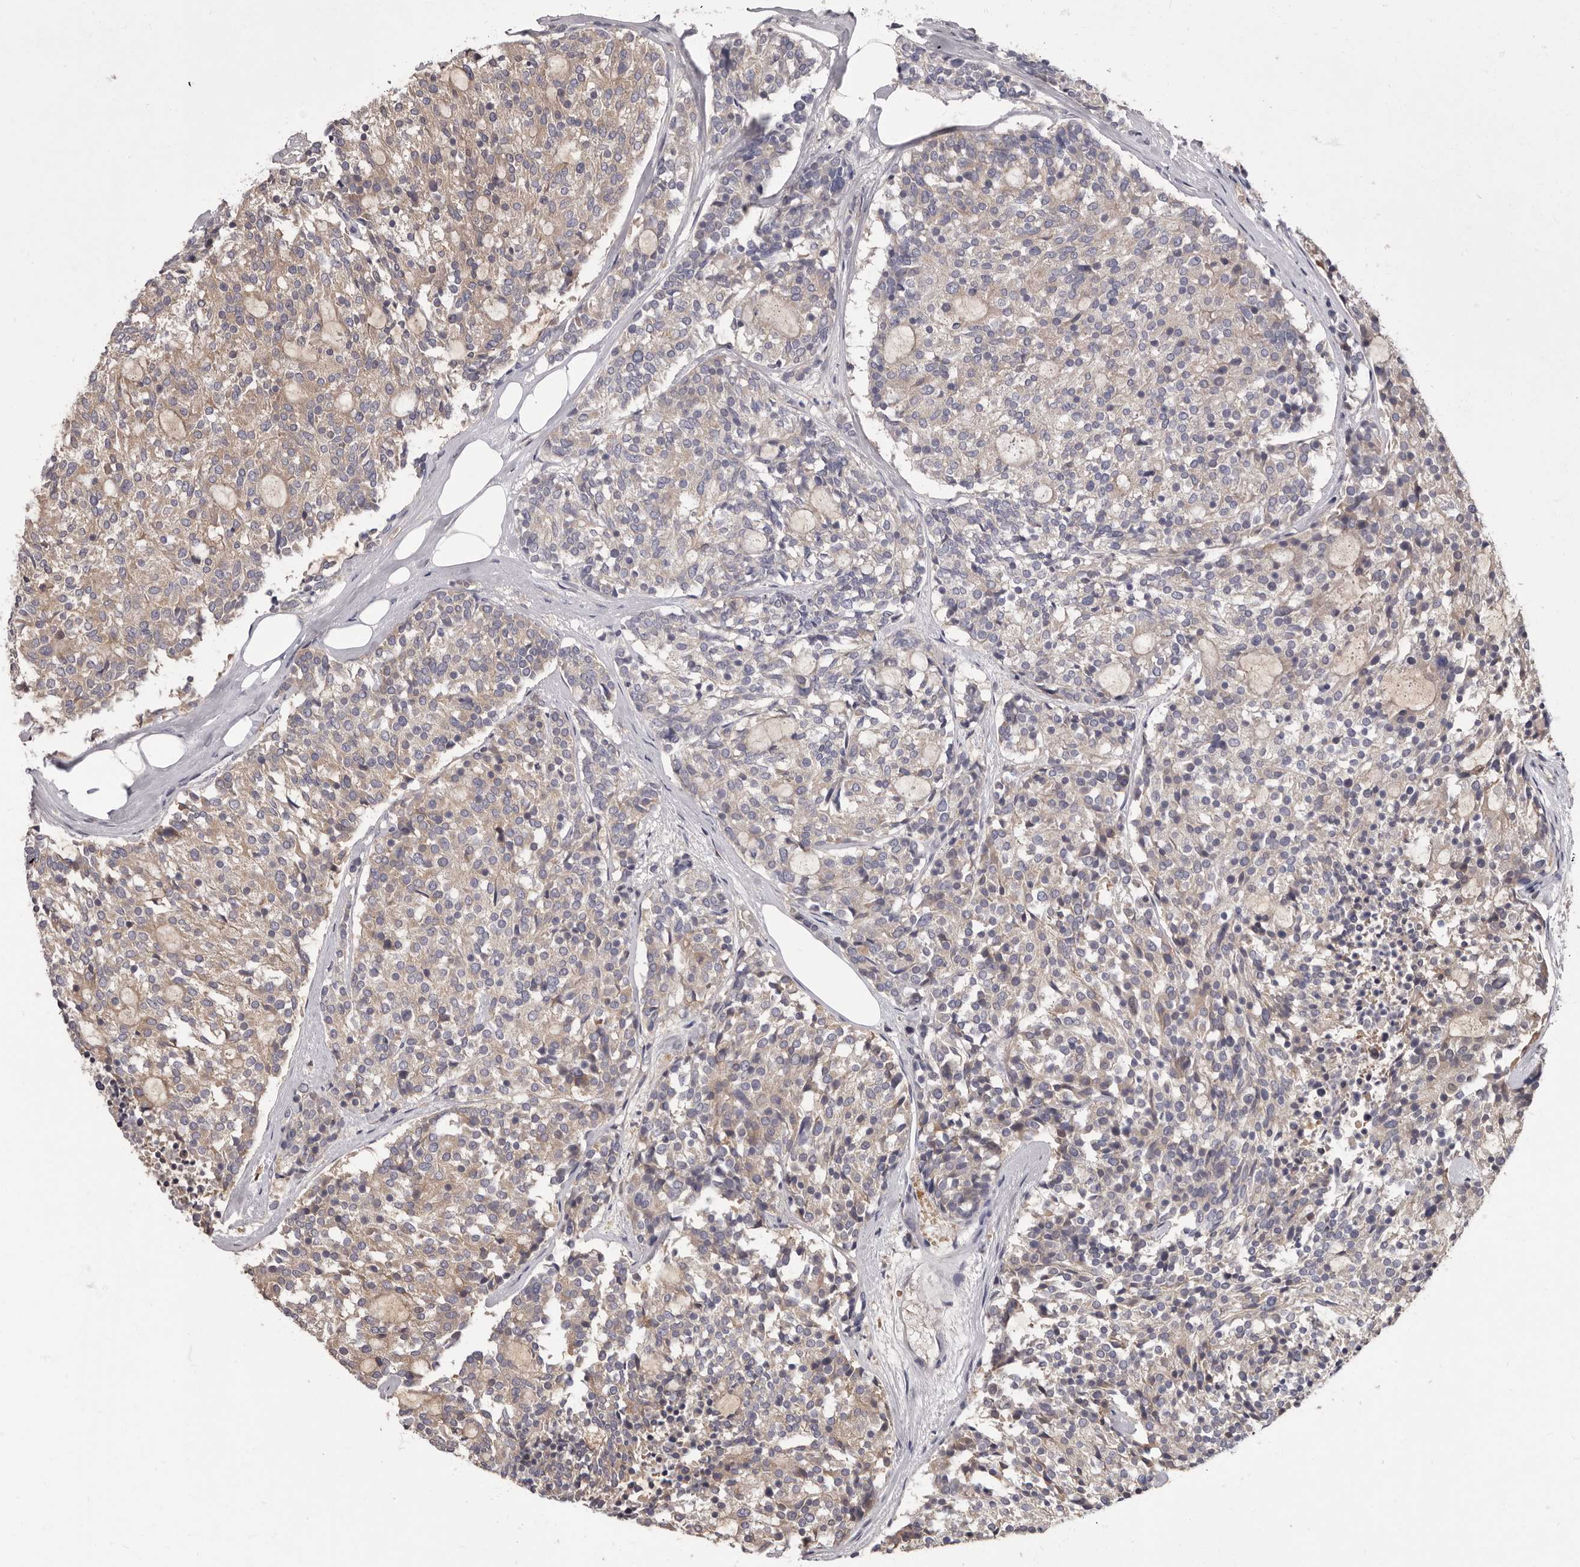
{"staining": {"intensity": "weak", "quantity": ">75%", "location": "cytoplasmic/membranous"}, "tissue": "carcinoid", "cell_type": "Tumor cells", "image_type": "cancer", "snomed": [{"axis": "morphology", "description": "Carcinoid, malignant, NOS"}, {"axis": "topography", "description": "Pancreas"}], "caption": "DAB immunohistochemical staining of human malignant carcinoid displays weak cytoplasmic/membranous protein expression in approximately >75% of tumor cells.", "gene": "APEH", "patient": {"sex": "female", "age": 54}}